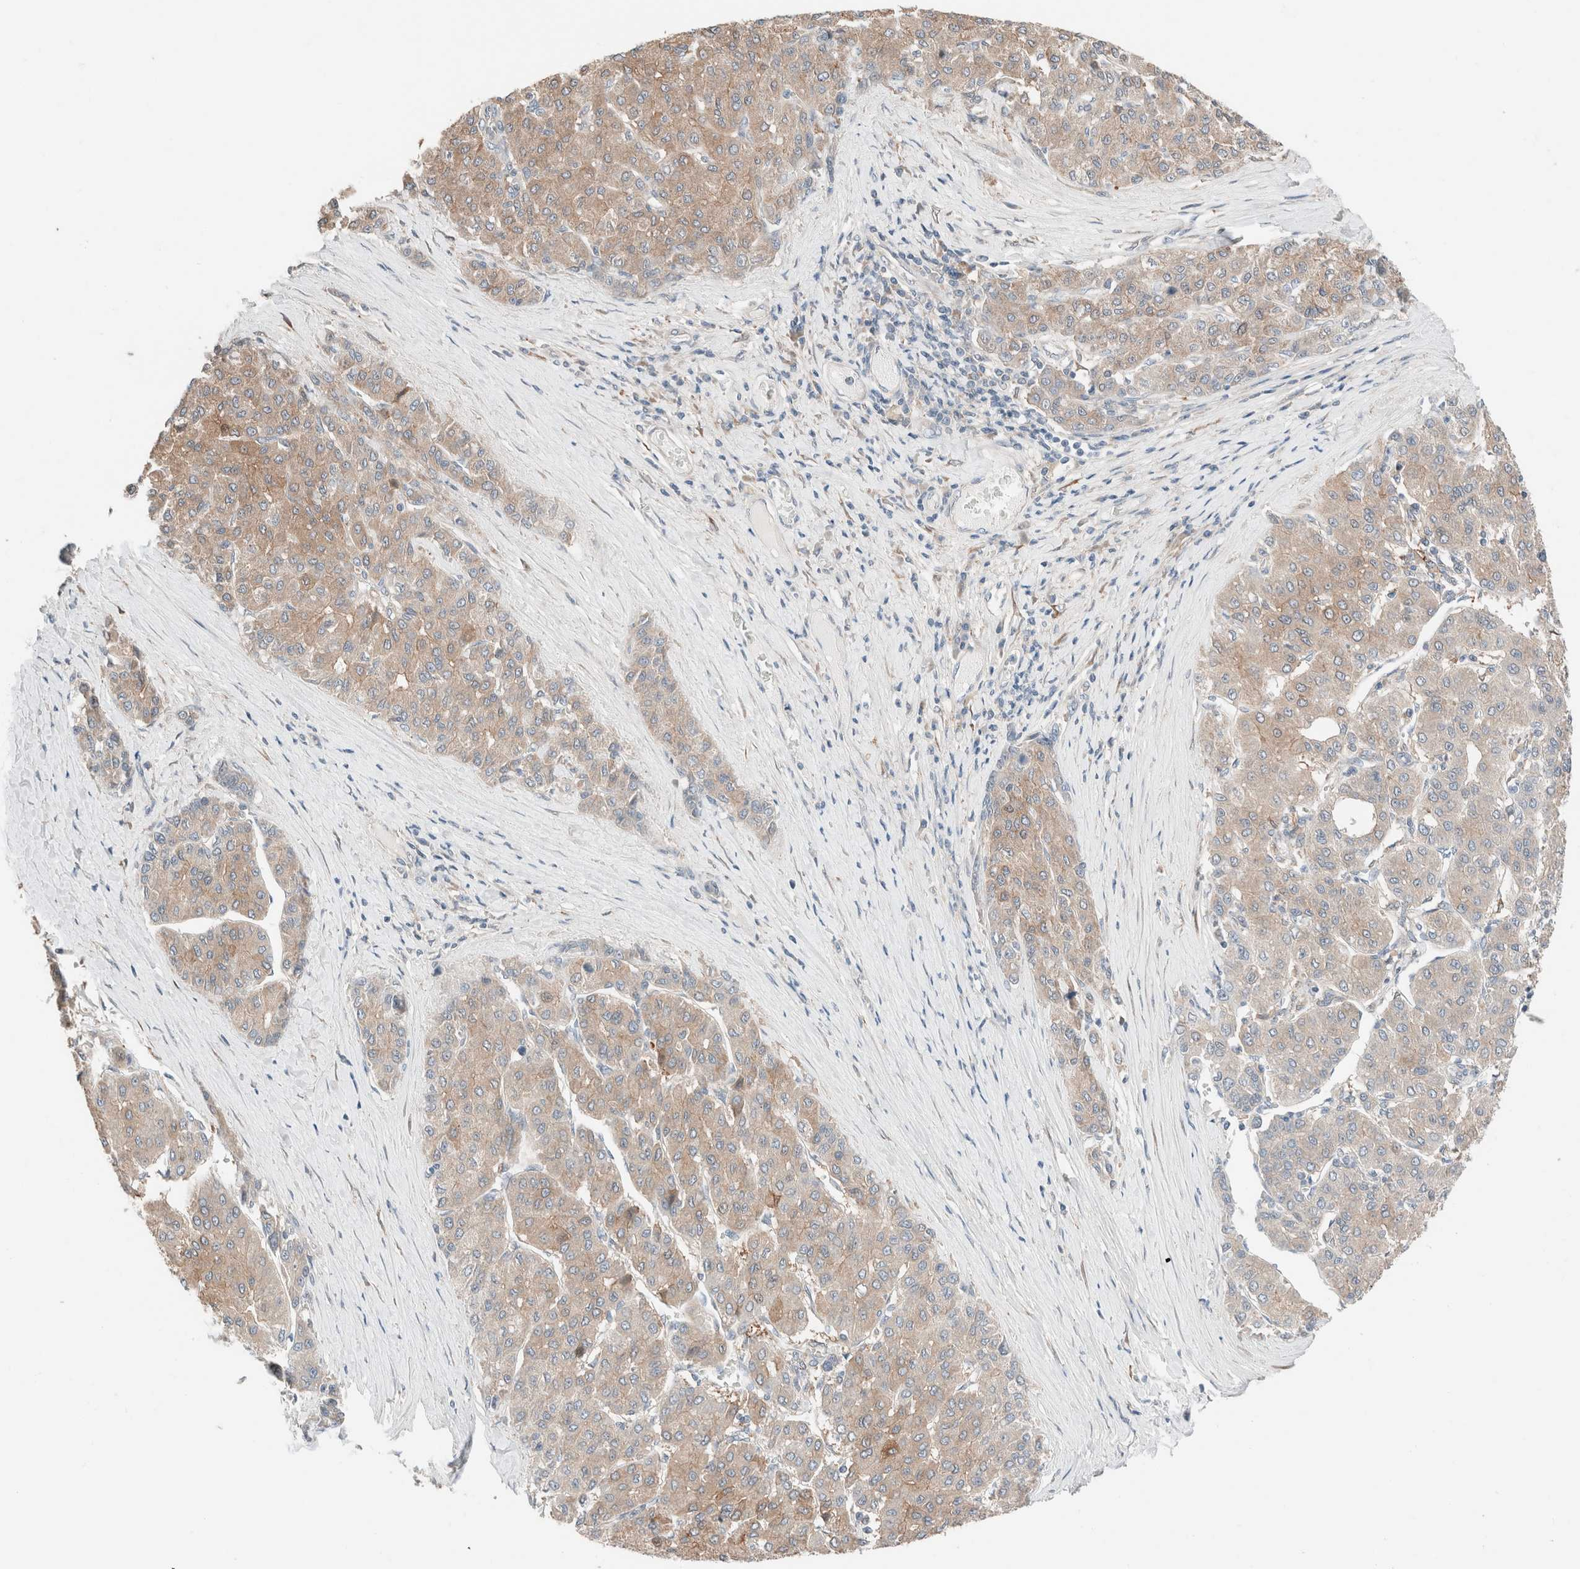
{"staining": {"intensity": "moderate", "quantity": ">75%", "location": "cytoplasmic/membranous"}, "tissue": "liver cancer", "cell_type": "Tumor cells", "image_type": "cancer", "snomed": [{"axis": "morphology", "description": "Carcinoma, Hepatocellular, NOS"}, {"axis": "topography", "description": "Liver"}], "caption": "A high-resolution image shows immunohistochemistry (IHC) staining of hepatocellular carcinoma (liver), which shows moderate cytoplasmic/membranous expression in approximately >75% of tumor cells.", "gene": "PCM1", "patient": {"sex": "male", "age": 65}}